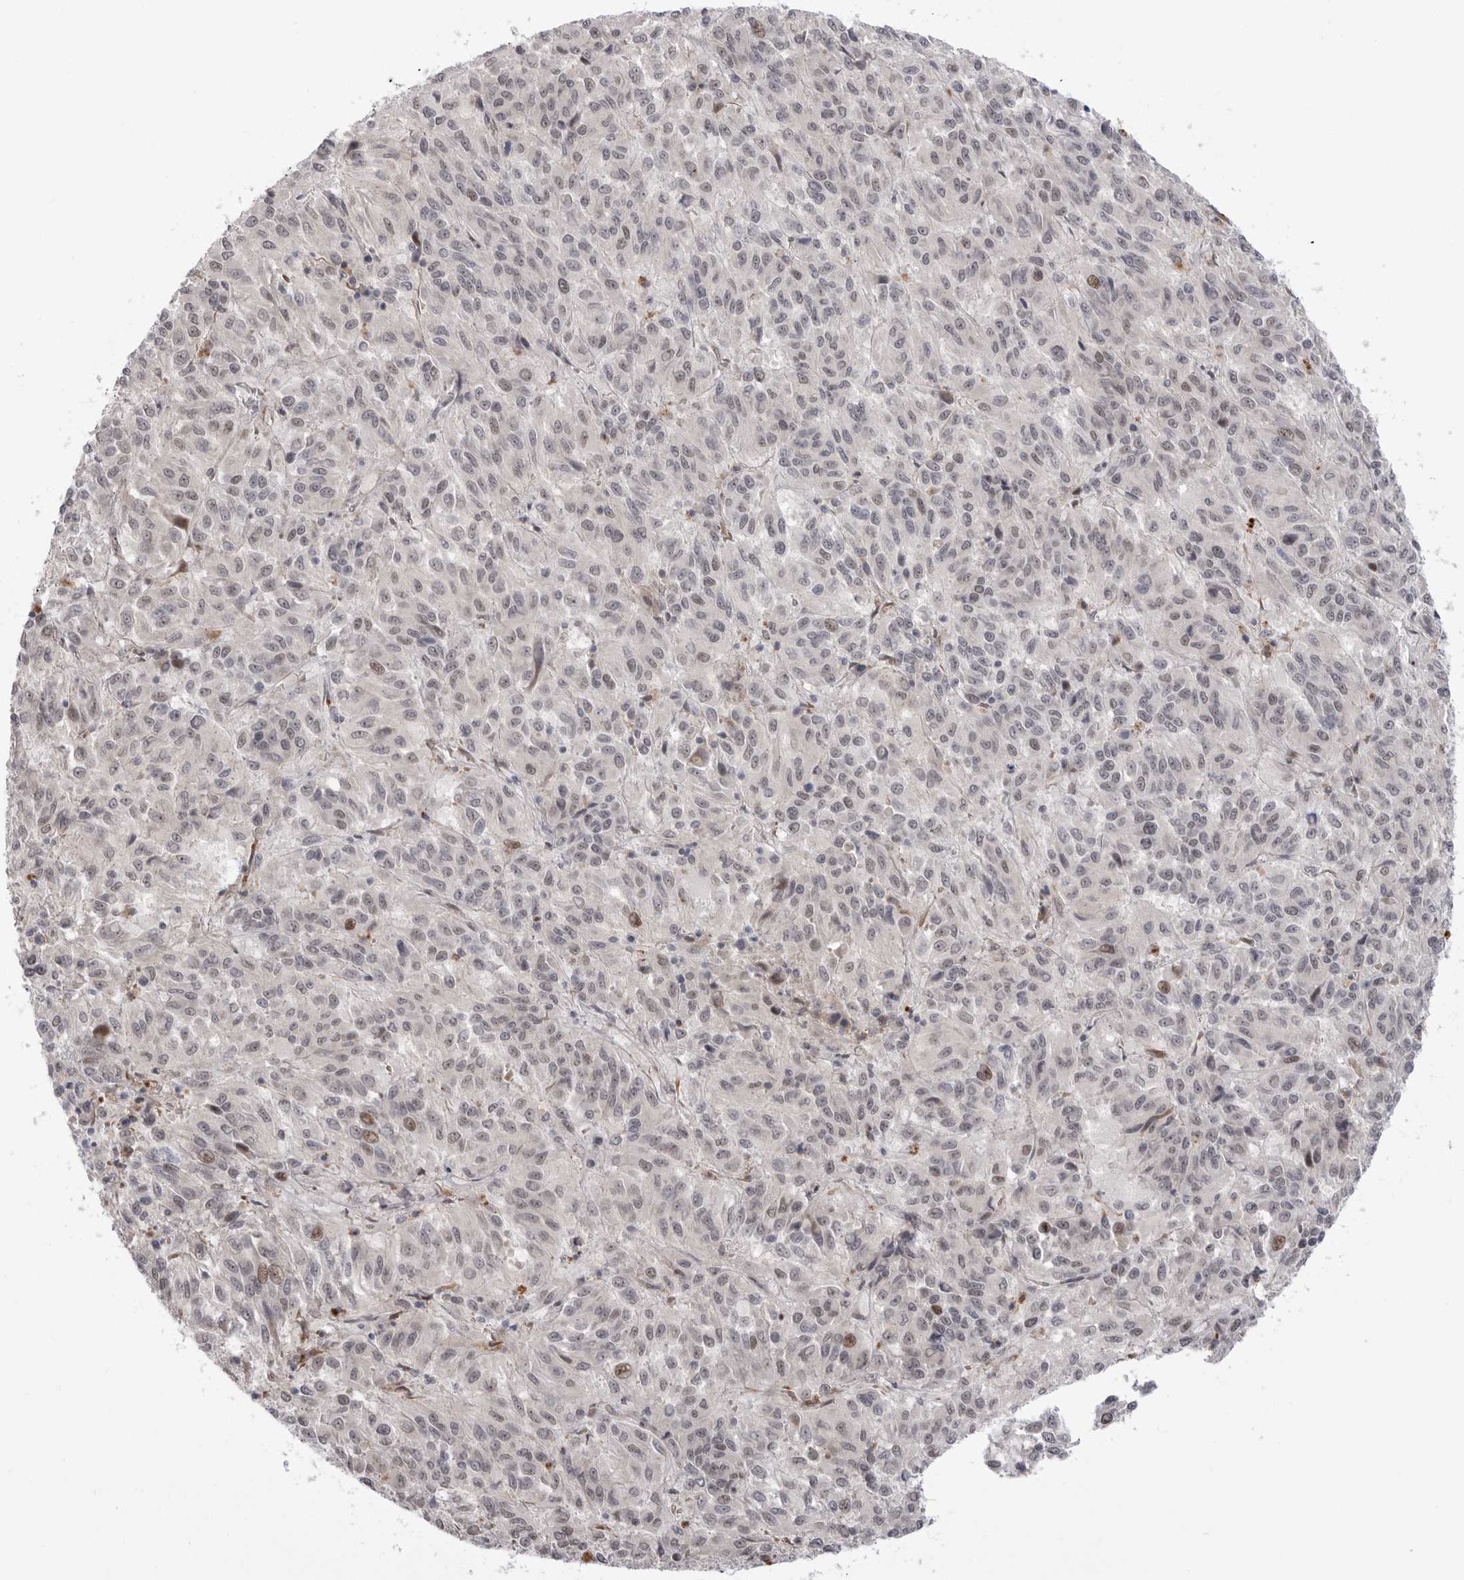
{"staining": {"intensity": "moderate", "quantity": "<25%", "location": "nuclear"}, "tissue": "melanoma", "cell_type": "Tumor cells", "image_type": "cancer", "snomed": [{"axis": "morphology", "description": "Malignant melanoma, Metastatic site"}, {"axis": "topography", "description": "Lung"}], "caption": "A brown stain labels moderate nuclear positivity of a protein in human melanoma tumor cells.", "gene": "GGT6", "patient": {"sex": "male", "age": 64}}